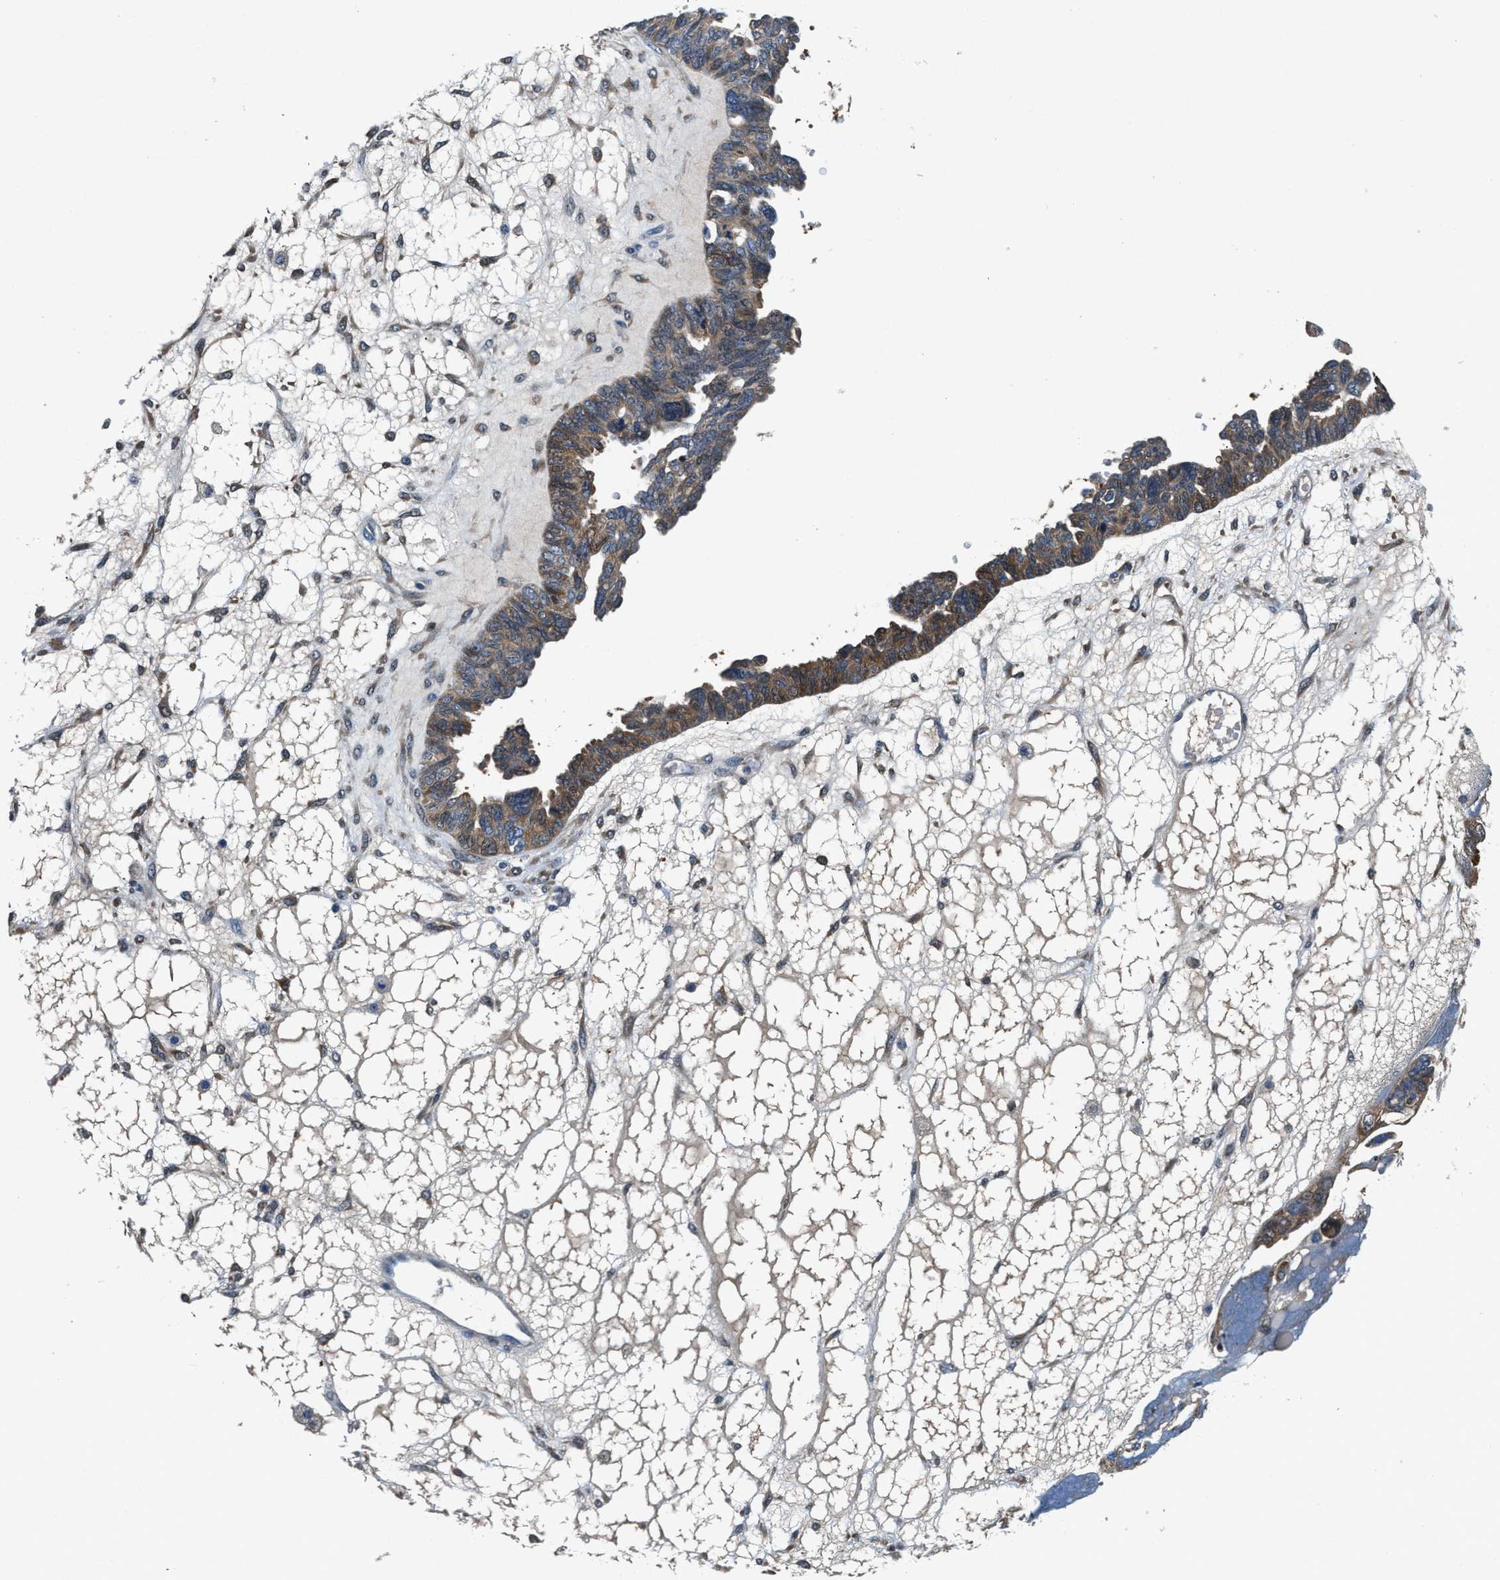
{"staining": {"intensity": "moderate", "quantity": ">75%", "location": "cytoplasmic/membranous"}, "tissue": "ovarian cancer", "cell_type": "Tumor cells", "image_type": "cancer", "snomed": [{"axis": "morphology", "description": "Cystadenocarcinoma, serous, NOS"}, {"axis": "topography", "description": "Ovary"}], "caption": "A histopathology image of ovarian serous cystadenocarcinoma stained for a protein displays moderate cytoplasmic/membranous brown staining in tumor cells.", "gene": "PRTFDC1", "patient": {"sex": "female", "age": 79}}